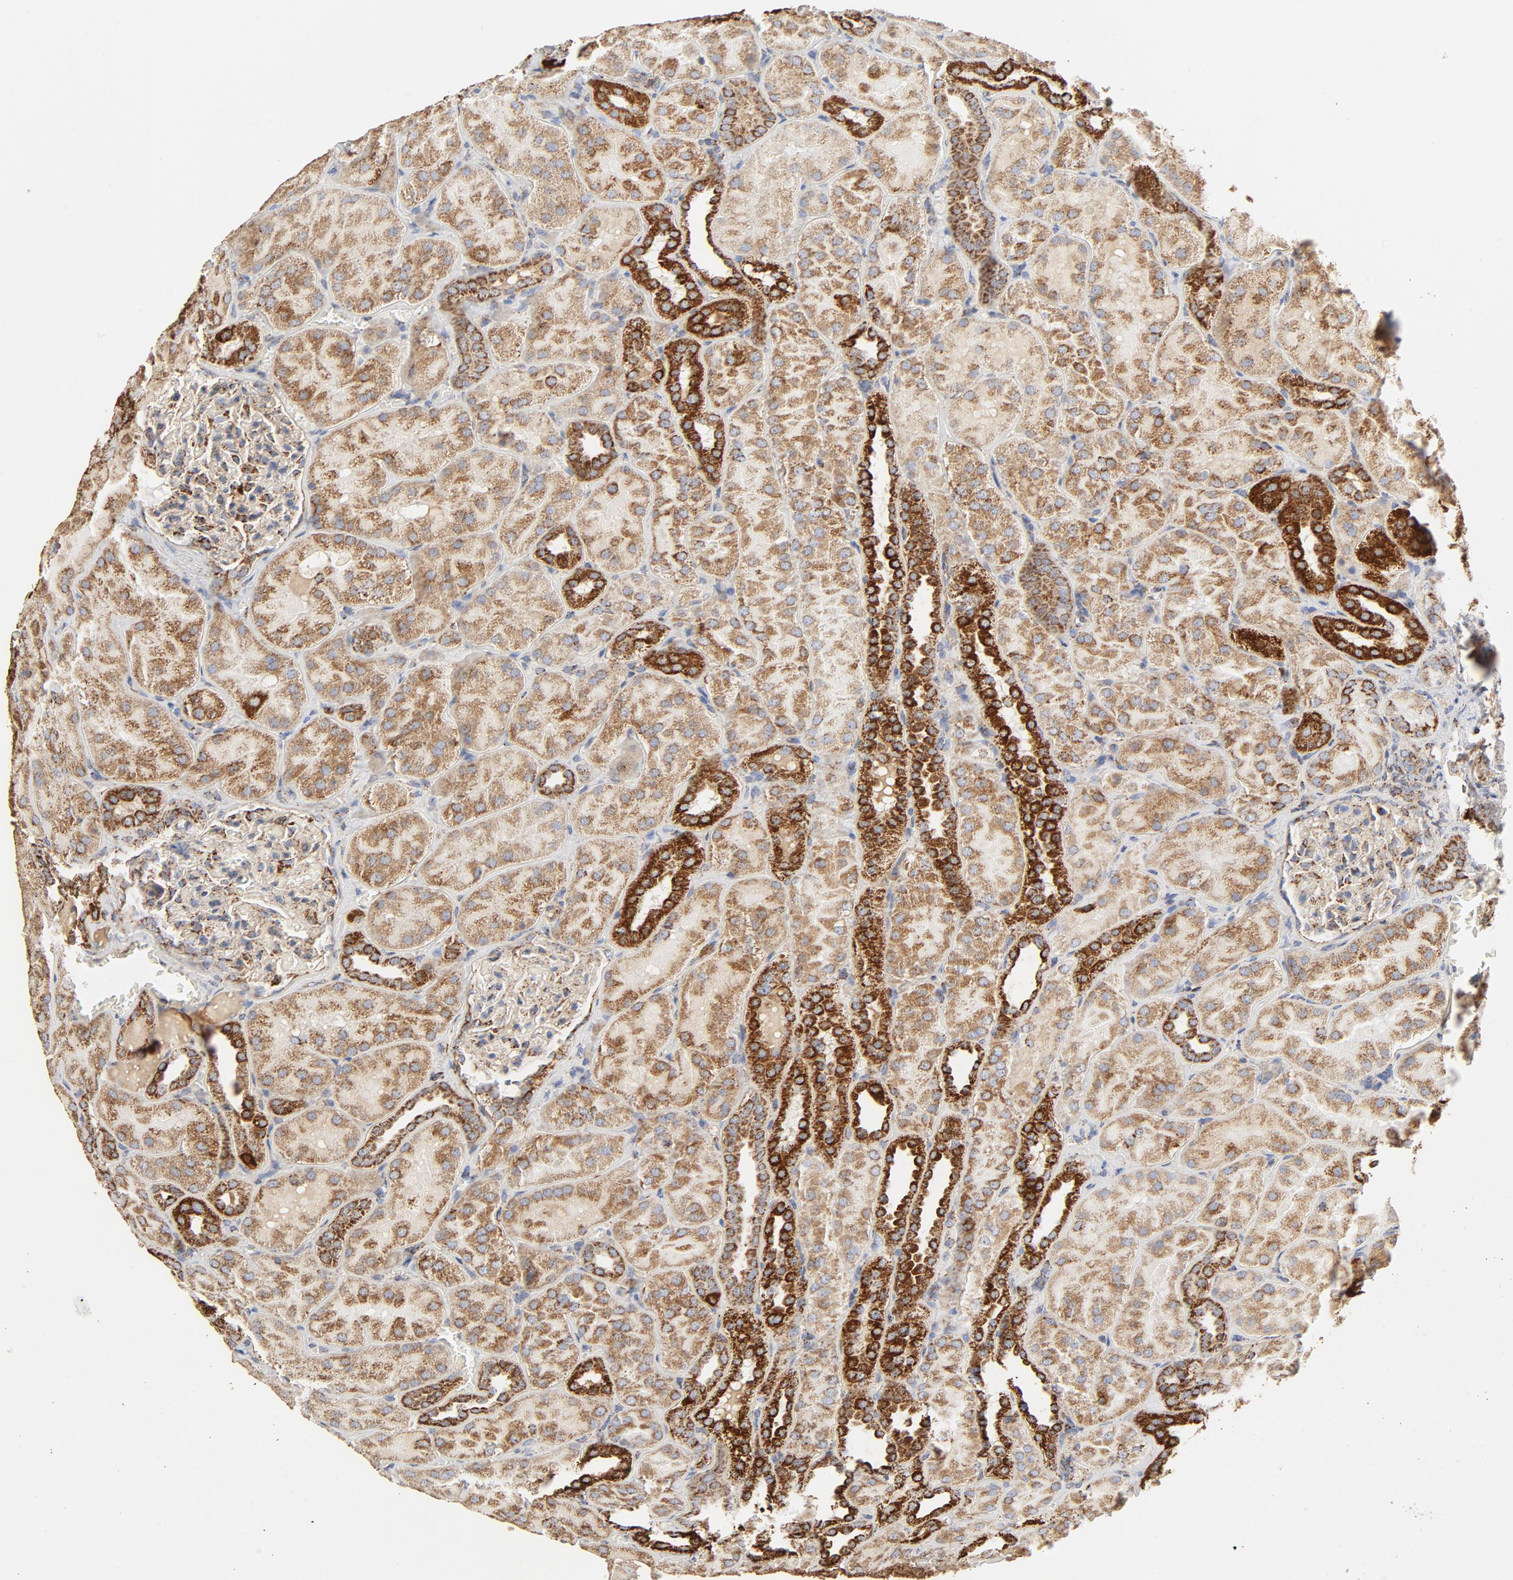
{"staining": {"intensity": "moderate", "quantity": ">75%", "location": "cytoplasmic/membranous"}, "tissue": "kidney", "cell_type": "Cells in glomeruli", "image_type": "normal", "snomed": [{"axis": "morphology", "description": "Normal tissue, NOS"}, {"axis": "topography", "description": "Kidney"}], "caption": "IHC histopathology image of normal kidney: kidney stained using IHC shows medium levels of moderate protein expression localized specifically in the cytoplasmic/membranous of cells in glomeruli, appearing as a cytoplasmic/membranous brown color.", "gene": "PCNX4", "patient": {"sex": "male", "age": 28}}